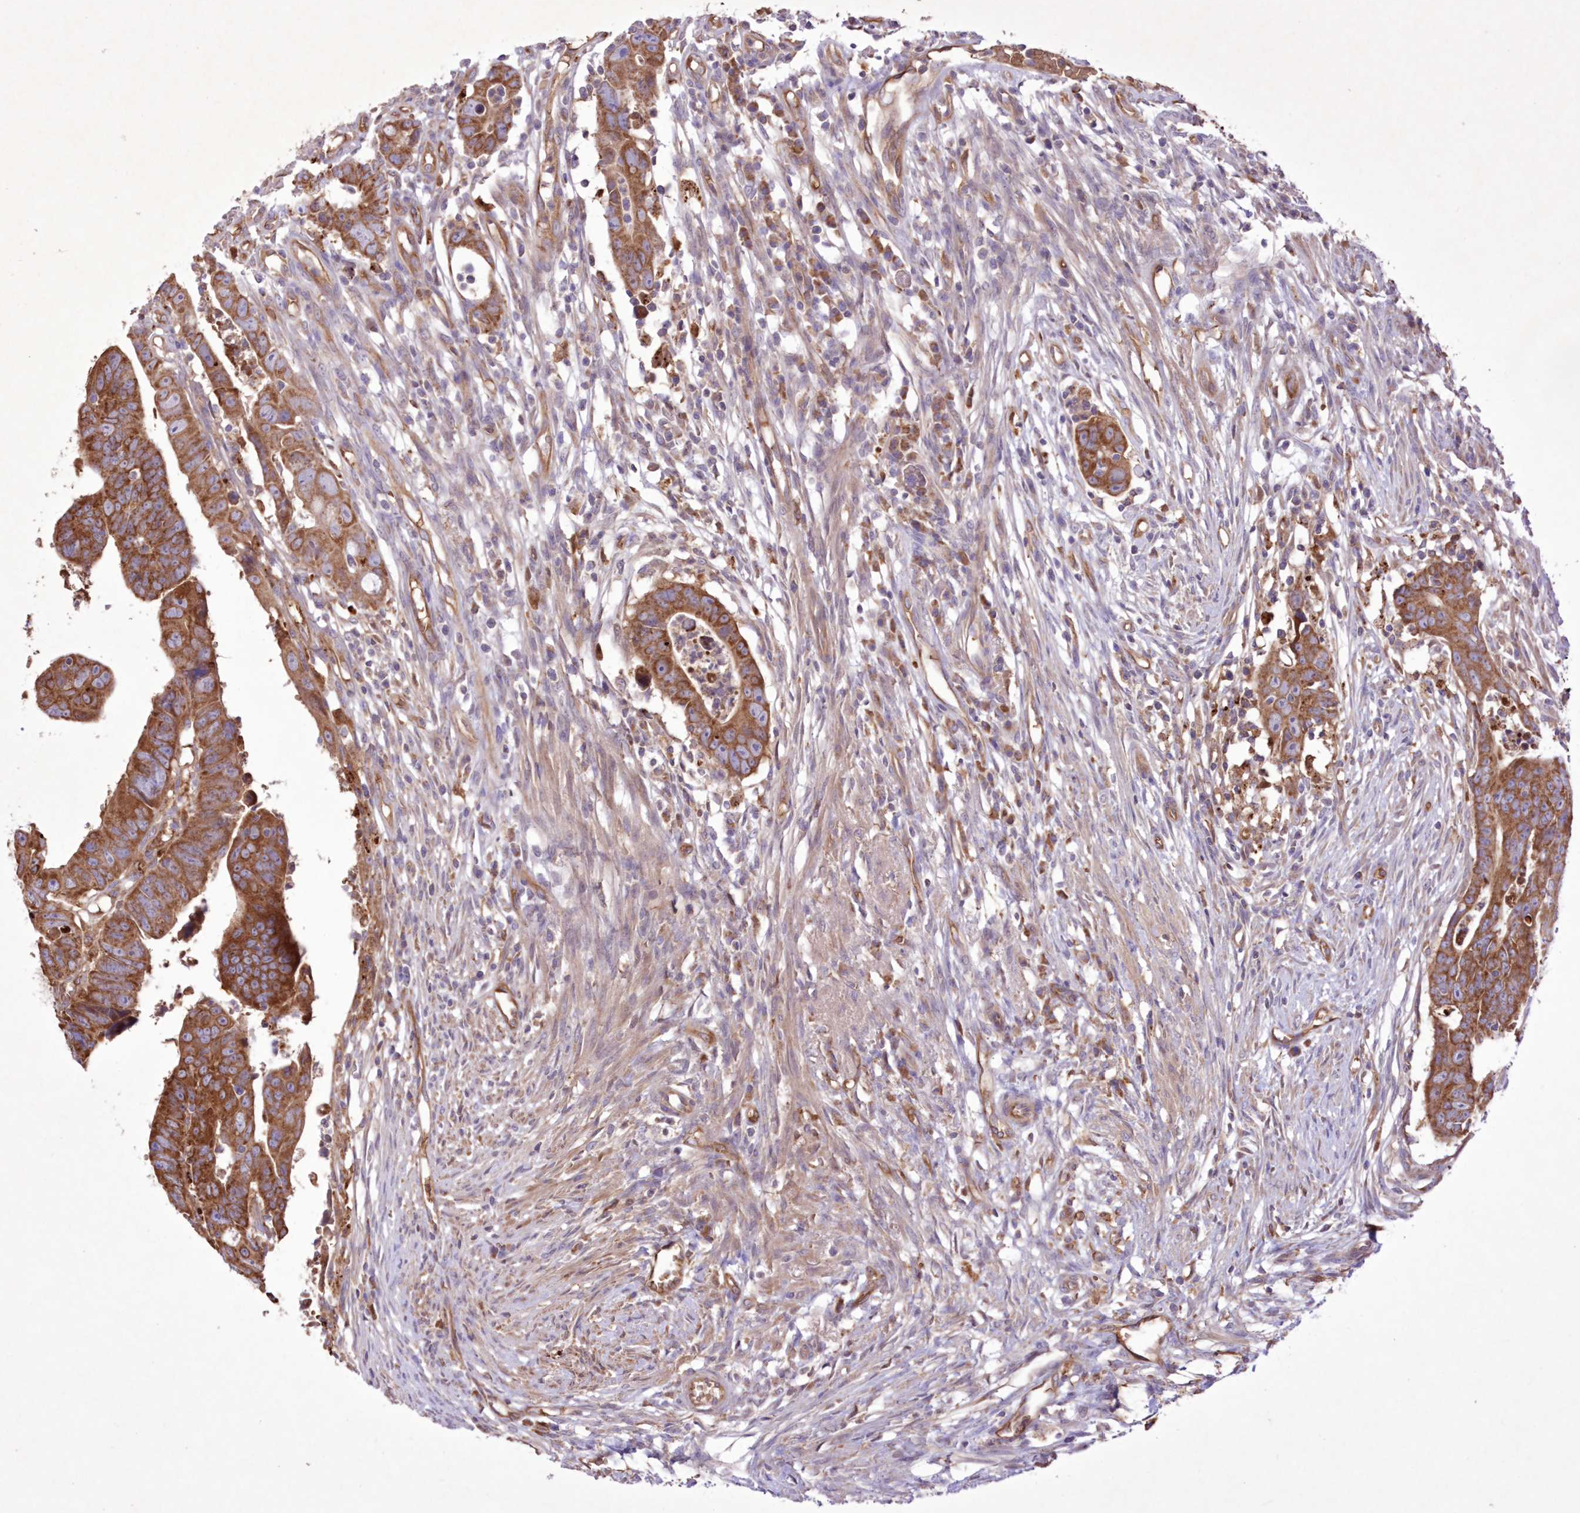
{"staining": {"intensity": "strong", "quantity": ">75%", "location": "cytoplasmic/membranous"}, "tissue": "colorectal cancer", "cell_type": "Tumor cells", "image_type": "cancer", "snomed": [{"axis": "morphology", "description": "Adenocarcinoma, NOS"}, {"axis": "topography", "description": "Rectum"}], "caption": "Colorectal cancer stained for a protein (brown) exhibits strong cytoplasmic/membranous positive positivity in about >75% of tumor cells.", "gene": "FCHO2", "patient": {"sex": "female", "age": 65}}